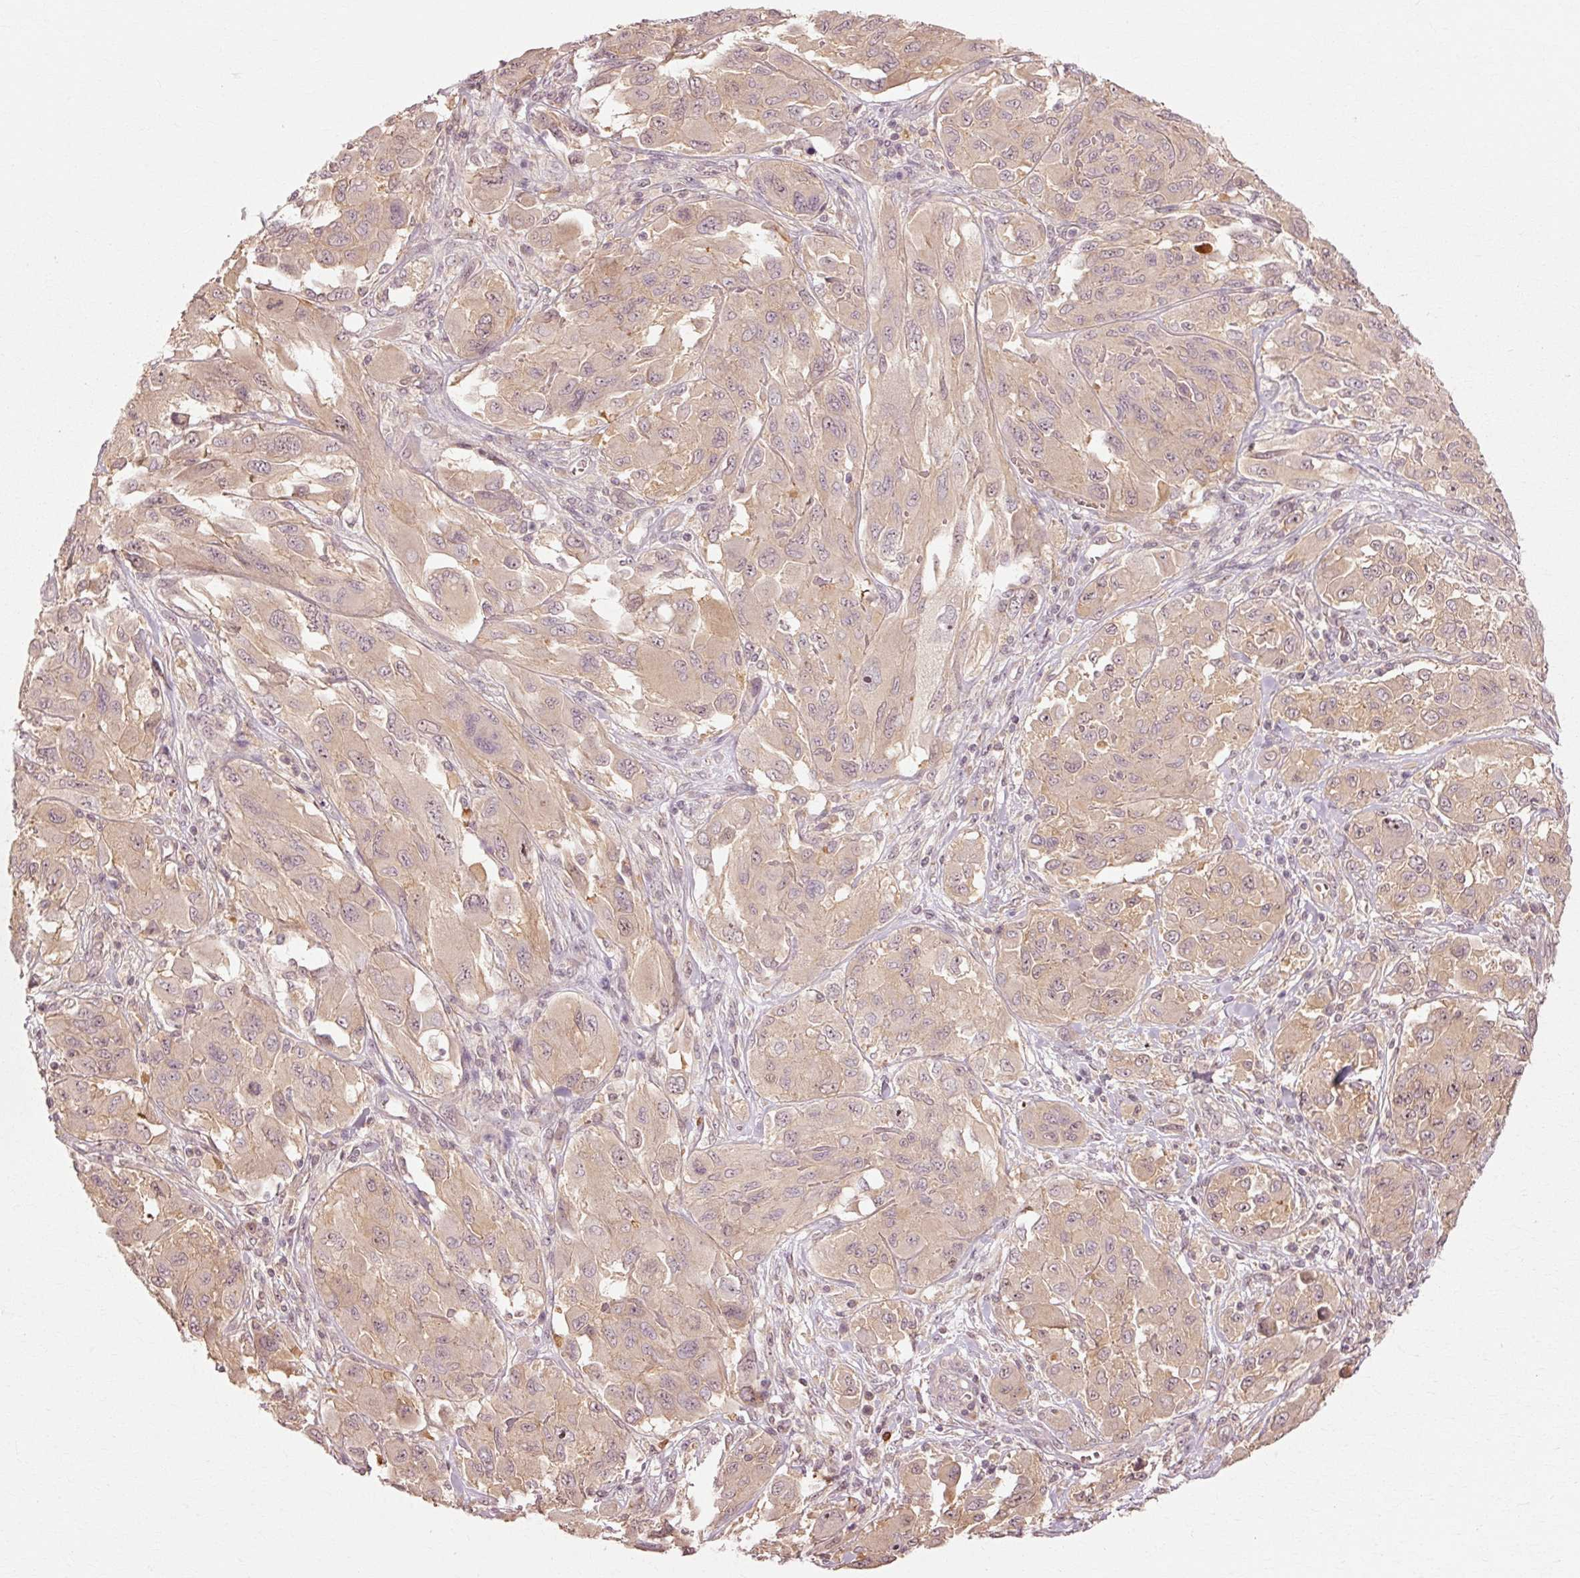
{"staining": {"intensity": "weak", "quantity": ">75%", "location": "cytoplasmic/membranous"}, "tissue": "melanoma", "cell_type": "Tumor cells", "image_type": "cancer", "snomed": [{"axis": "morphology", "description": "Malignant melanoma, NOS"}, {"axis": "topography", "description": "Skin"}], "caption": "Protein positivity by IHC exhibits weak cytoplasmic/membranous expression in approximately >75% of tumor cells in melanoma.", "gene": "RGPD5", "patient": {"sex": "female", "age": 91}}